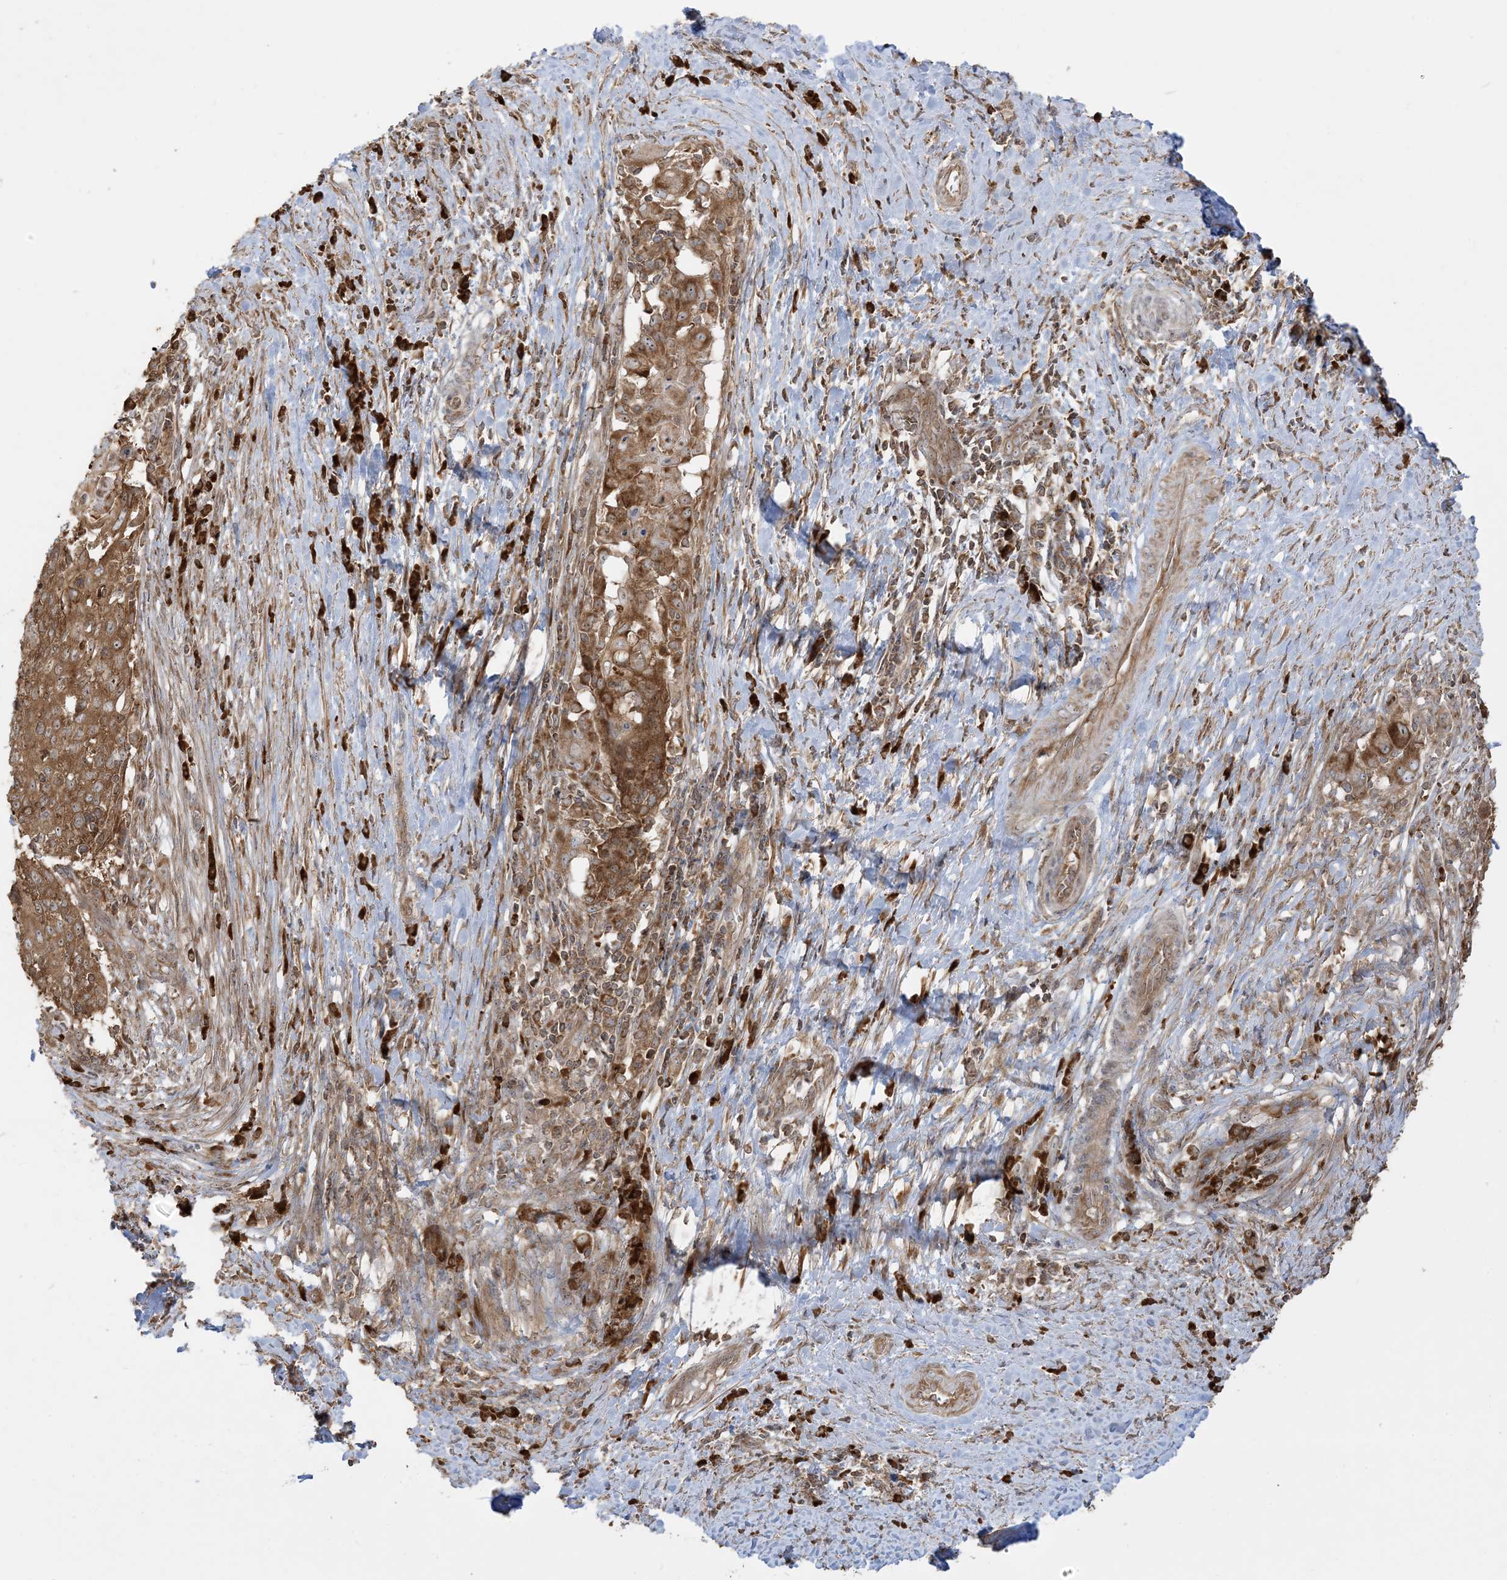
{"staining": {"intensity": "moderate", "quantity": ">75%", "location": "cytoplasmic/membranous,nuclear"}, "tissue": "cervical cancer", "cell_type": "Tumor cells", "image_type": "cancer", "snomed": [{"axis": "morphology", "description": "Squamous cell carcinoma, NOS"}, {"axis": "topography", "description": "Cervix"}], "caption": "Human cervical cancer (squamous cell carcinoma) stained for a protein (brown) displays moderate cytoplasmic/membranous and nuclear positive positivity in approximately >75% of tumor cells.", "gene": "SRP72", "patient": {"sex": "female", "age": 39}}